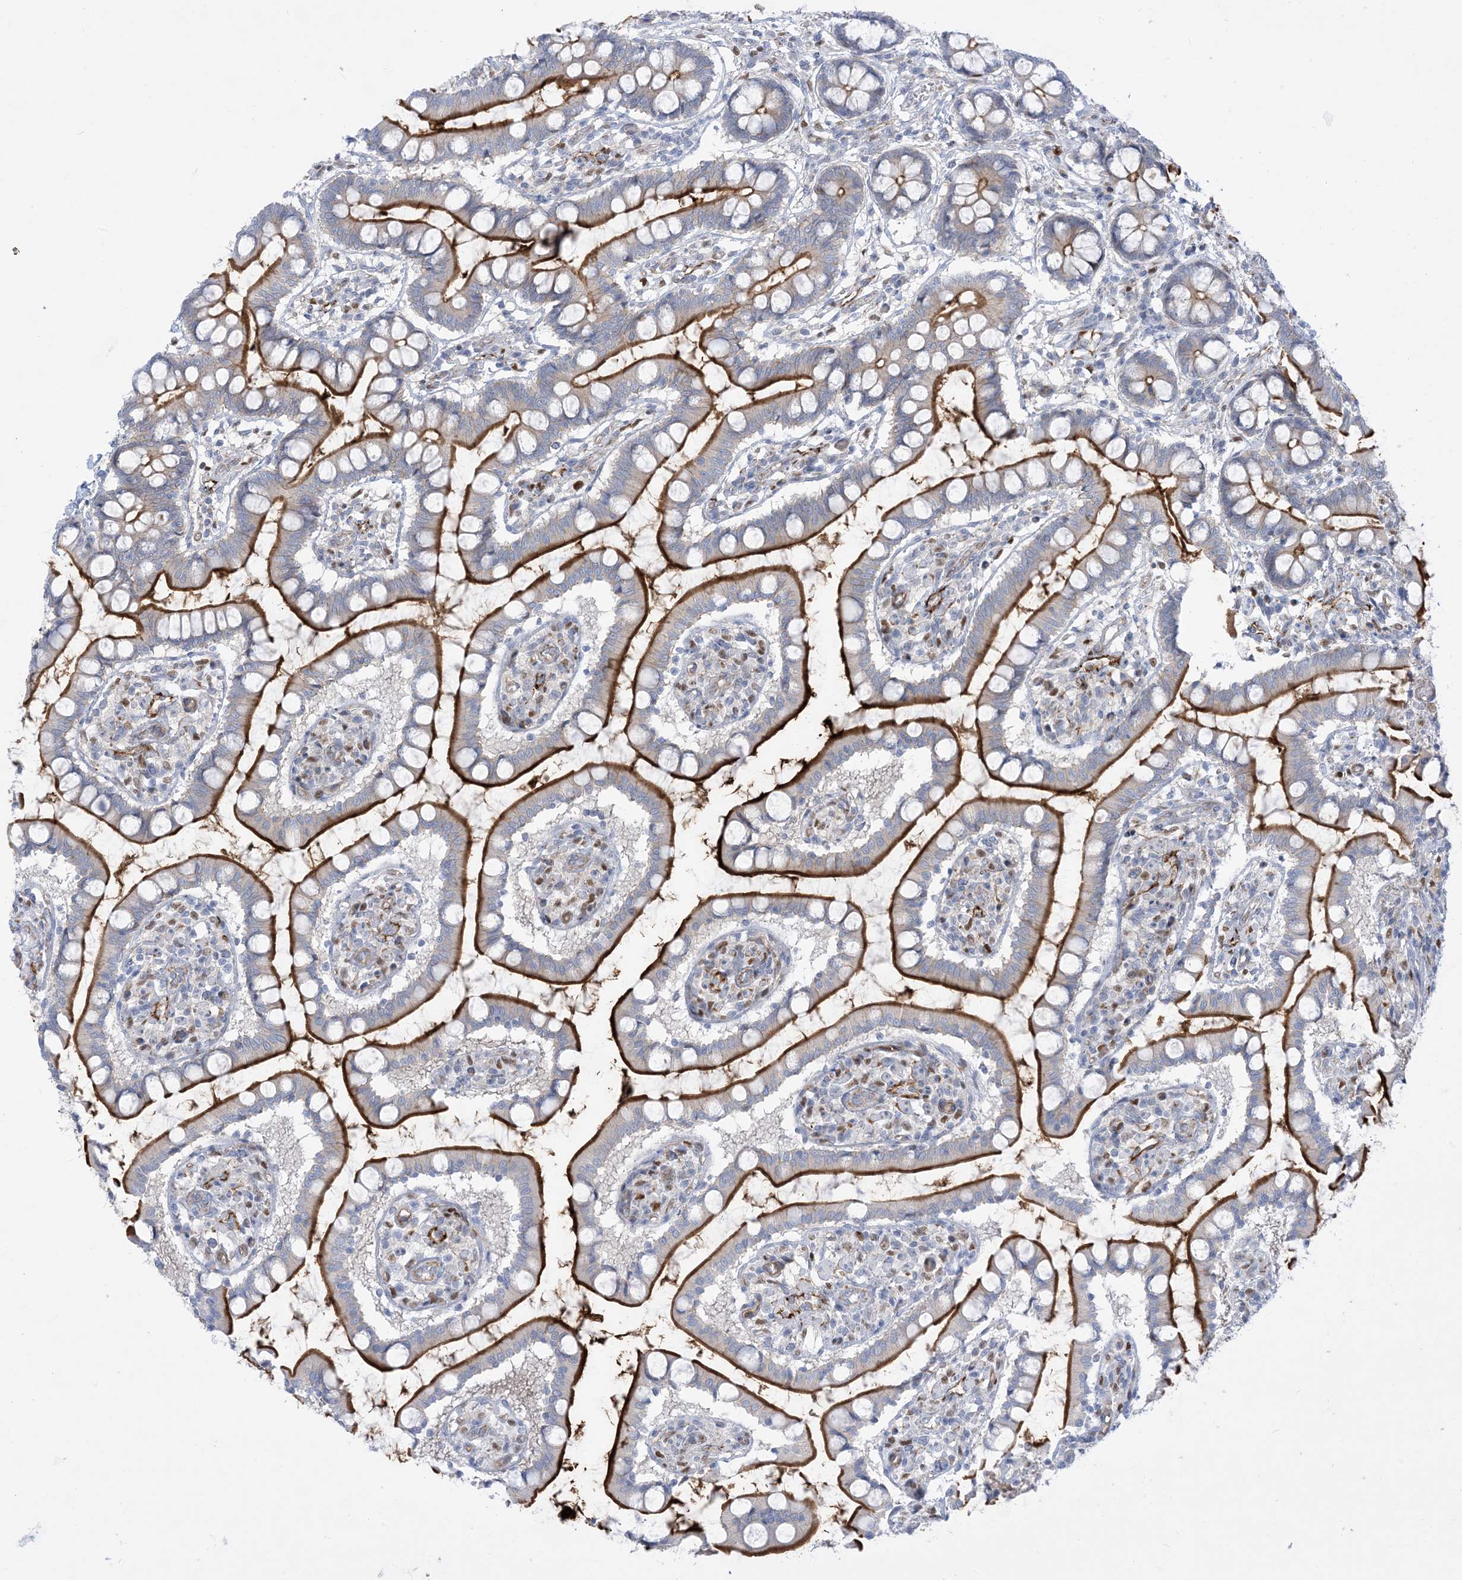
{"staining": {"intensity": "strong", "quantity": ">75%", "location": "cytoplasmic/membranous"}, "tissue": "small intestine", "cell_type": "Glandular cells", "image_type": "normal", "snomed": [{"axis": "morphology", "description": "Normal tissue, NOS"}, {"axis": "topography", "description": "Small intestine"}], "caption": "Approximately >75% of glandular cells in normal small intestine display strong cytoplasmic/membranous protein staining as visualized by brown immunohistochemical staining.", "gene": "MARS2", "patient": {"sex": "male", "age": 52}}